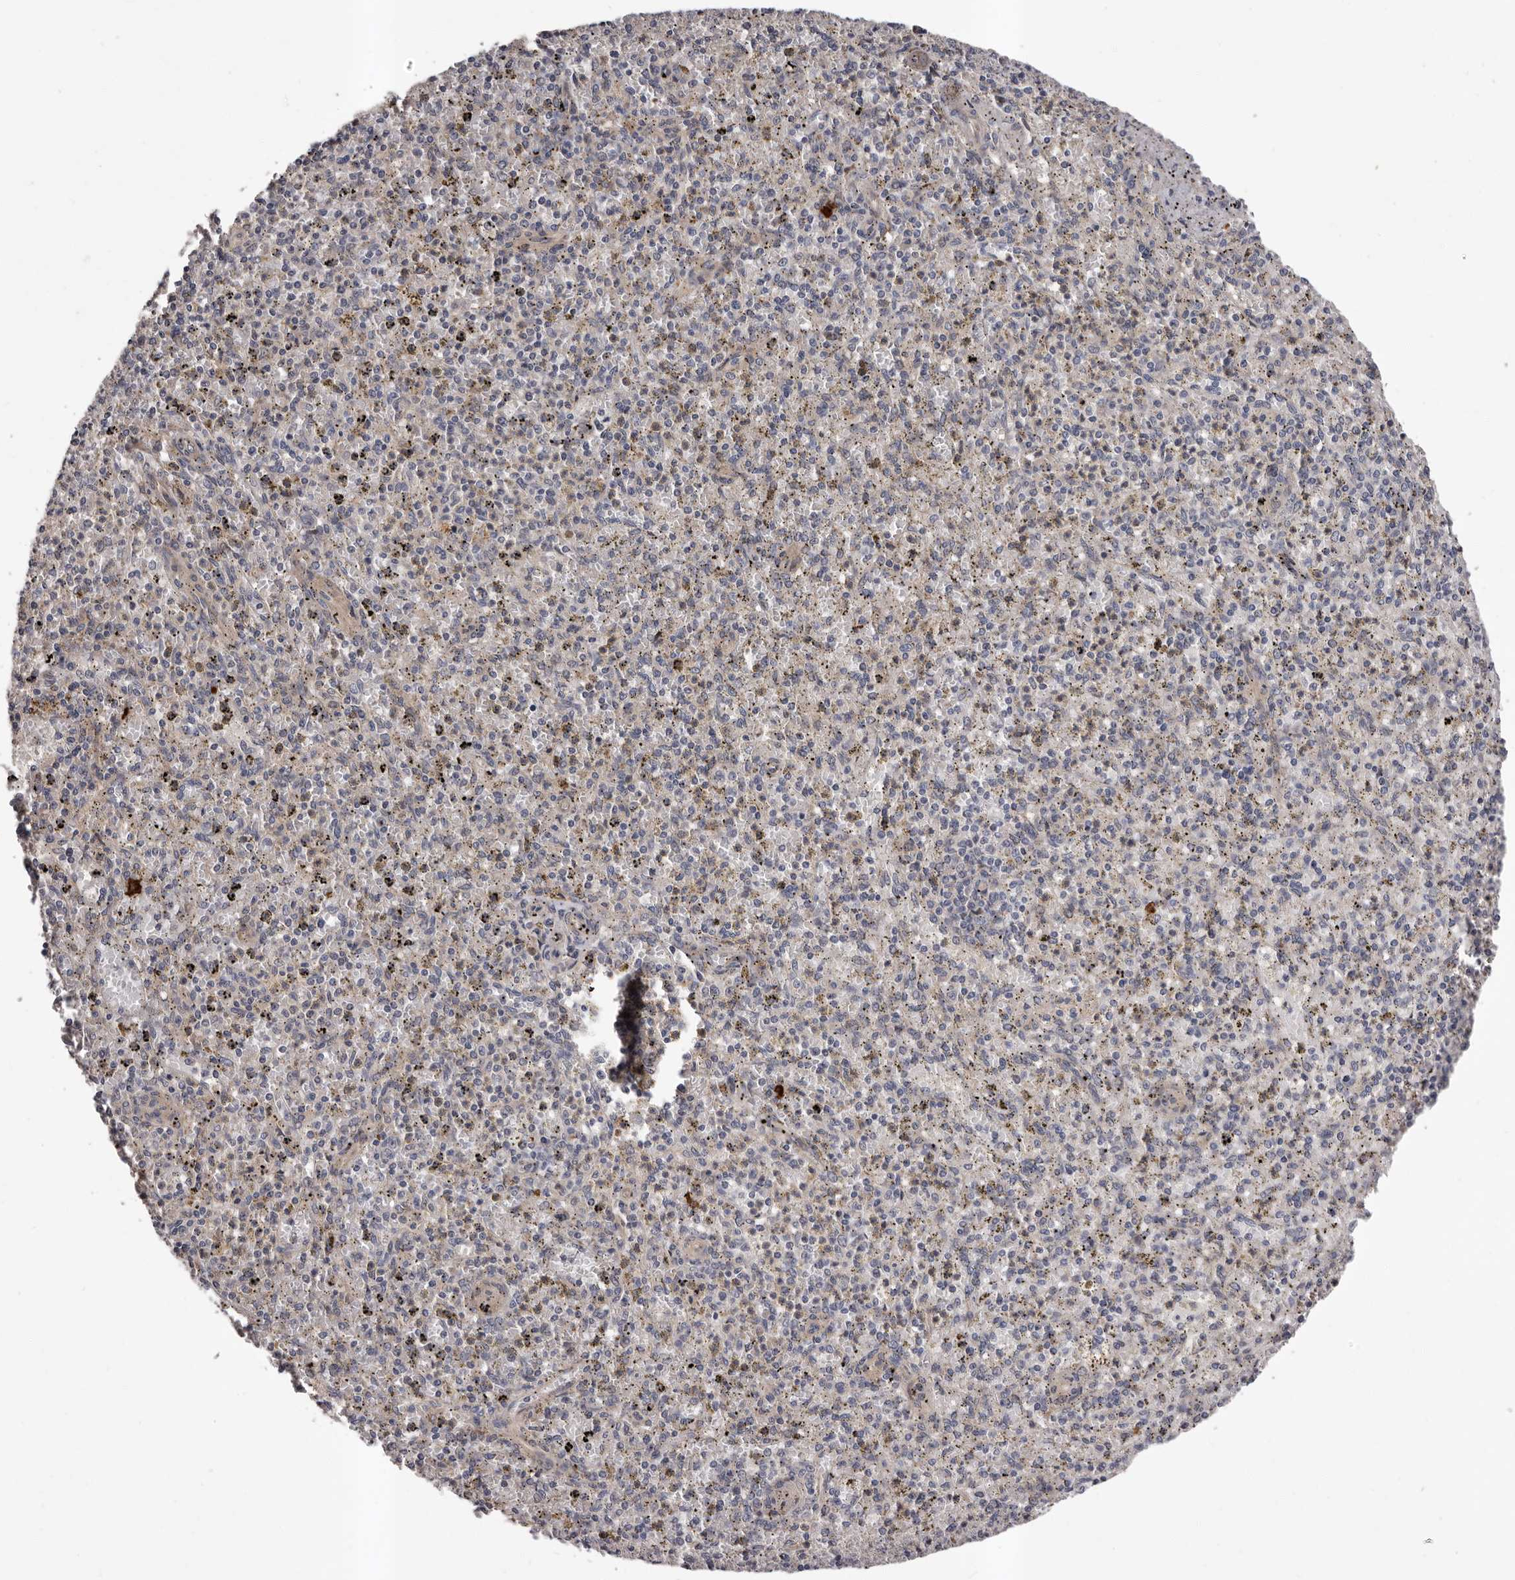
{"staining": {"intensity": "negative", "quantity": "none", "location": "none"}, "tissue": "spleen", "cell_type": "Cells in red pulp", "image_type": "normal", "snomed": [{"axis": "morphology", "description": "Normal tissue, NOS"}, {"axis": "topography", "description": "Spleen"}], "caption": "A high-resolution micrograph shows IHC staining of unremarkable spleen, which demonstrates no significant expression in cells in red pulp.", "gene": "PRKD1", "patient": {"sex": "male", "age": 72}}